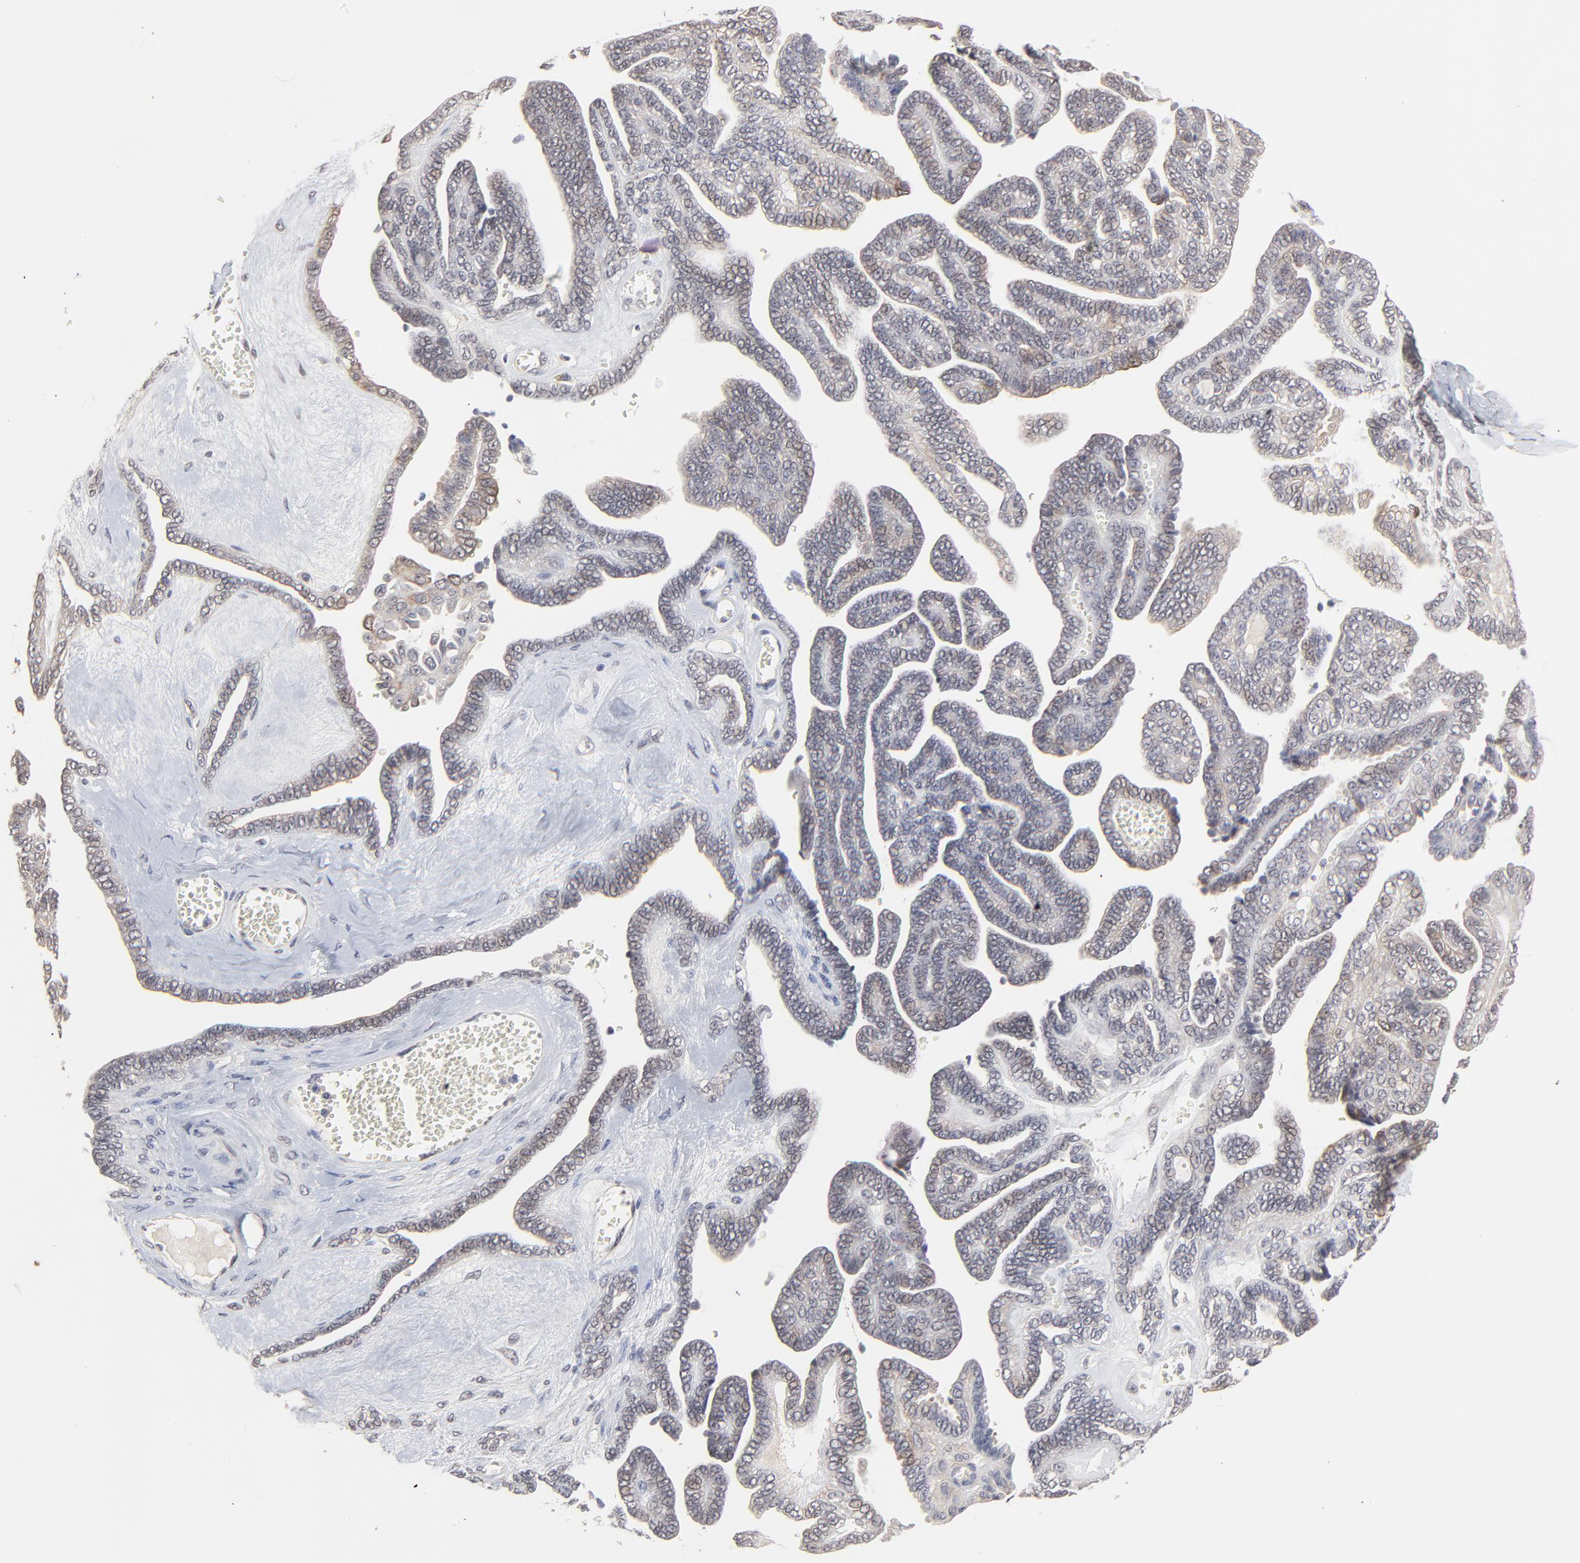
{"staining": {"intensity": "weak", "quantity": "25%-75%", "location": "nuclear"}, "tissue": "ovarian cancer", "cell_type": "Tumor cells", "image_type": "cancer", "snomed": [{"axis": "morphology", "description": "Cystadenocarcinoma, serous, NOS"}, {"axis": "topography", "description": "Ovary"}], "caption": "Protein expression analysis of human serous cystadenocarcinoma (ovarian) reveals weak nuclear staining in about 25%-75% of tumor cells.", "gene": "FAM199X", "patient": {"sex": "female", "age": 71}}